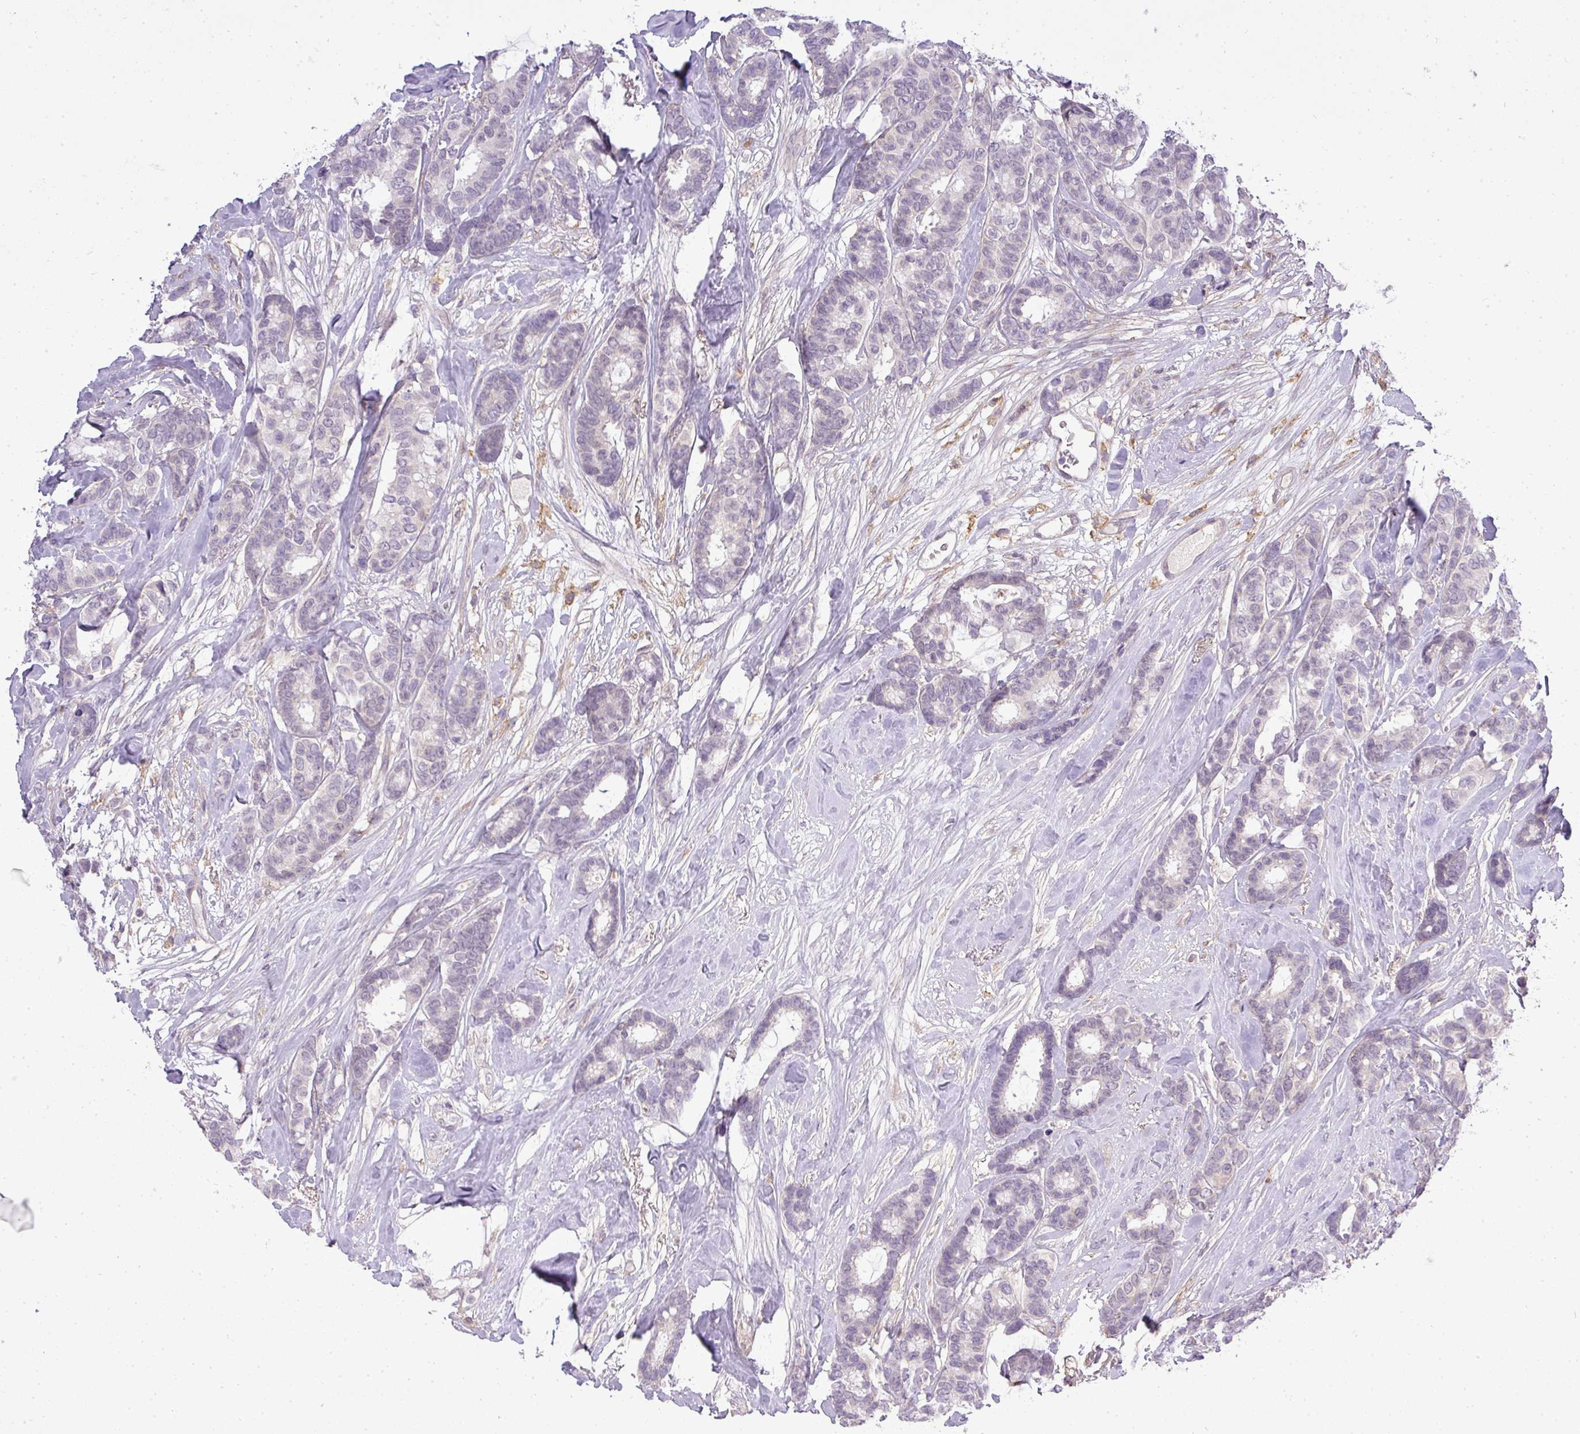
{"staining": {"intensity": "negative", "quantity": "none", "location": "none"}, "tissue": "breast cancer", "cell_type": "Tumor cells", "image_type": "cancer", "snomed": [{"axis": "morphology", "description": "Duct carcinoma"}, {"axis": "topography", "description": "Breast"}], "caption": "IHC photomicrograph of neoplastic tissue: human breast cancer (intraductal carcinoma) stained with DAB displays no significant protein positivity in tumor cells.", "gene": "PDRG1", "patient": {"sex": "female", "age": 87}}